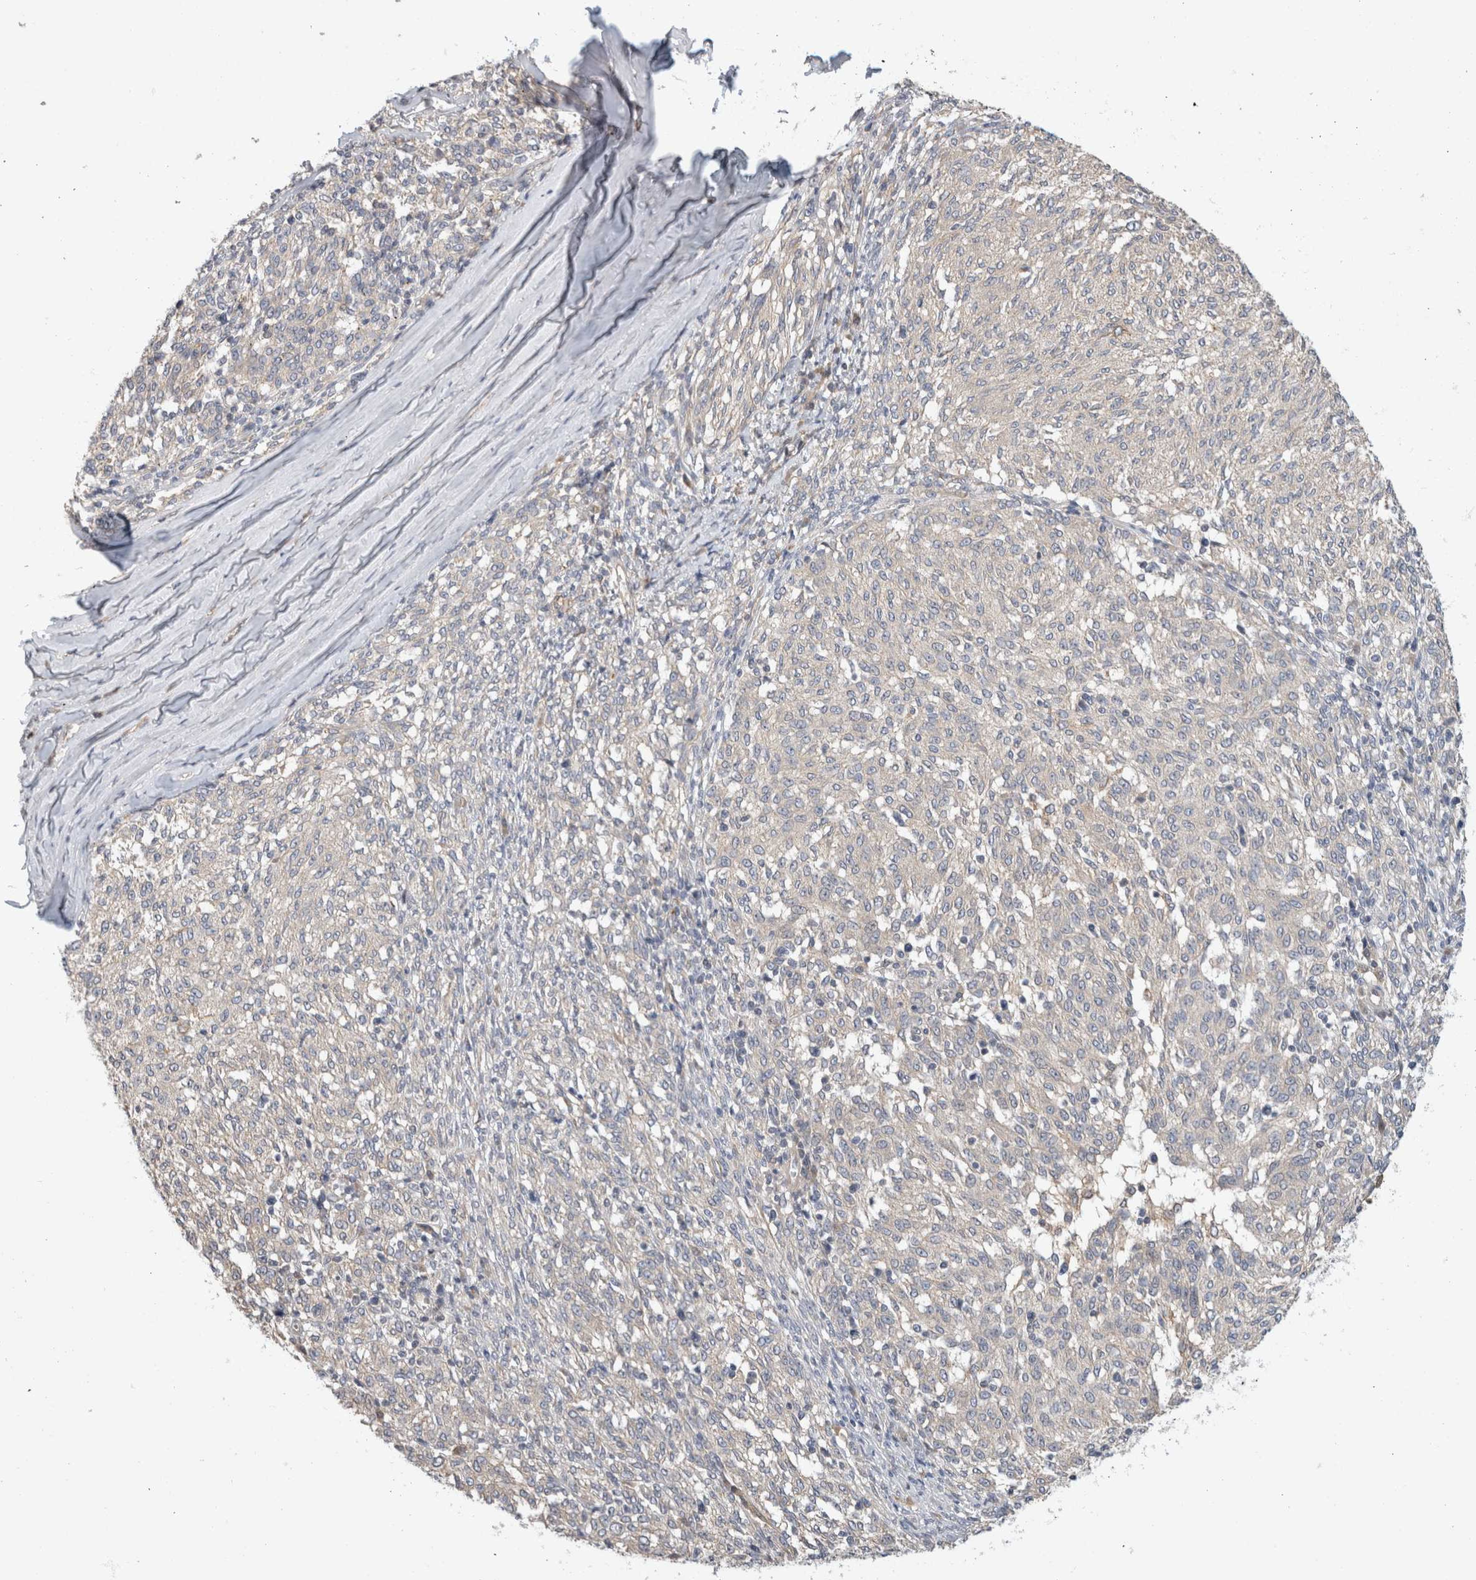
{"staining": {"intensity": "negative", "quantity": "none", "location": "none"}, "tissue": "melanoma", "cell_type": "Tumor cells", "image_type": "cancer", "snomed": [{"axis": "morphology", "description": "Malignant melanoma, NOS"}, {"axis": "topography", "description": "Skin"}], "caption": "Immunohistochemistry (IHC) histopathology image of neoplastic tissue: human melanoma stained with DAB (3,3'-diaminobenzidine) reveals no significant protein staining in tumor cells.", "gene": "PGM1", "patient": {"sex": "female", "age": 72}}